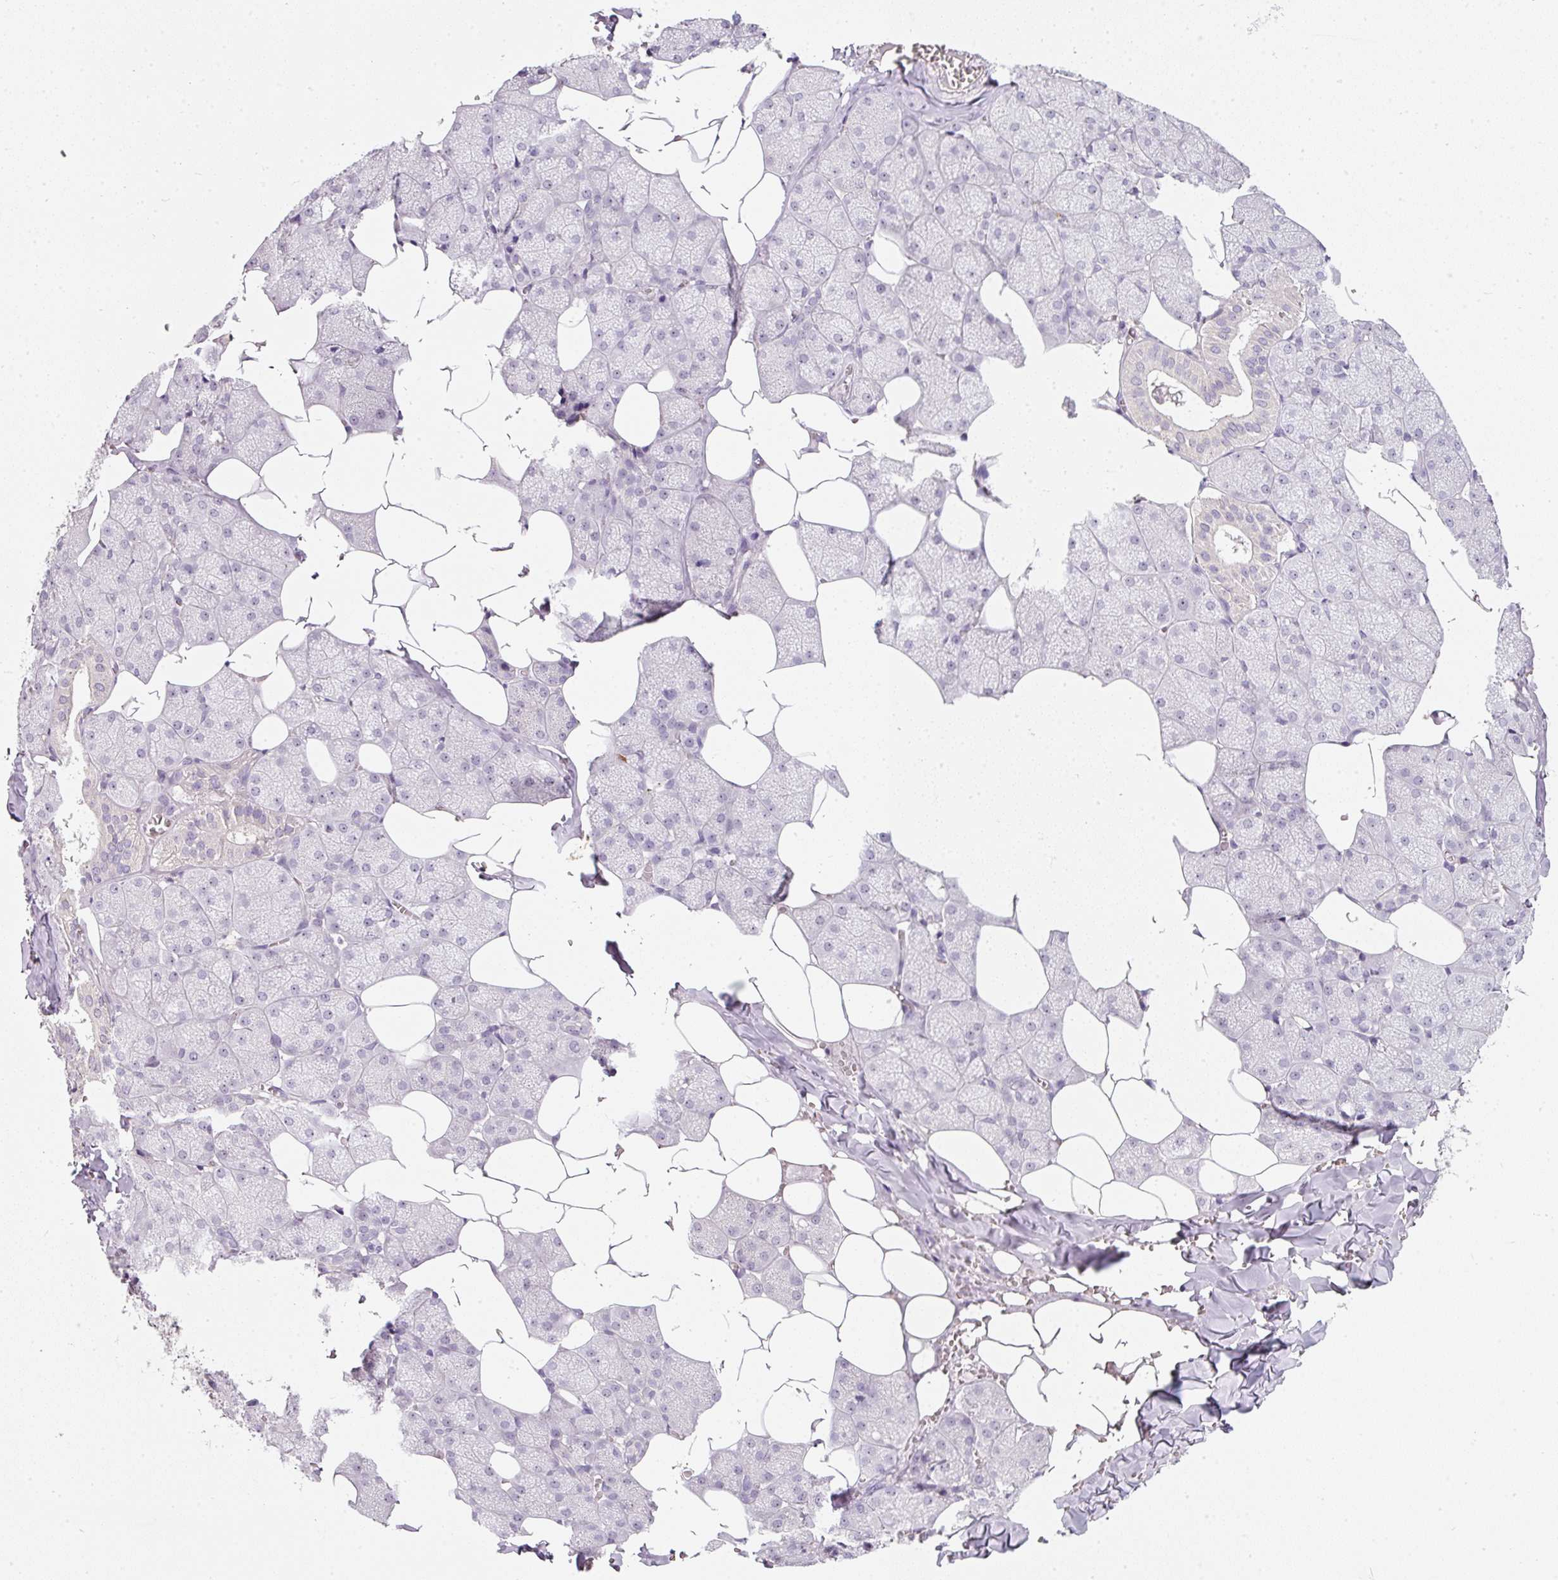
{"staining": {"intensity": "negative", "quantity": "none", "location": "none"}, "tissue": "salivary gland", "cell_type": "Glandular cells", "image_type": "normal", "snomed": [{"axis": "morphology", "description": "Normal tissue, NOS"}, {"axis": "topography", "description": "Salivary gland"}, {"axis": "topography", "description": "Peripheral nerve tissue"}], "caption": "IHC micrograph of unremarkable salivary gland: human salivary gland stained with DAB displays no significant protein positivity in glandular cells.", "gene": "TMEM37", "patient": {"sex": "male", "age": 38}}